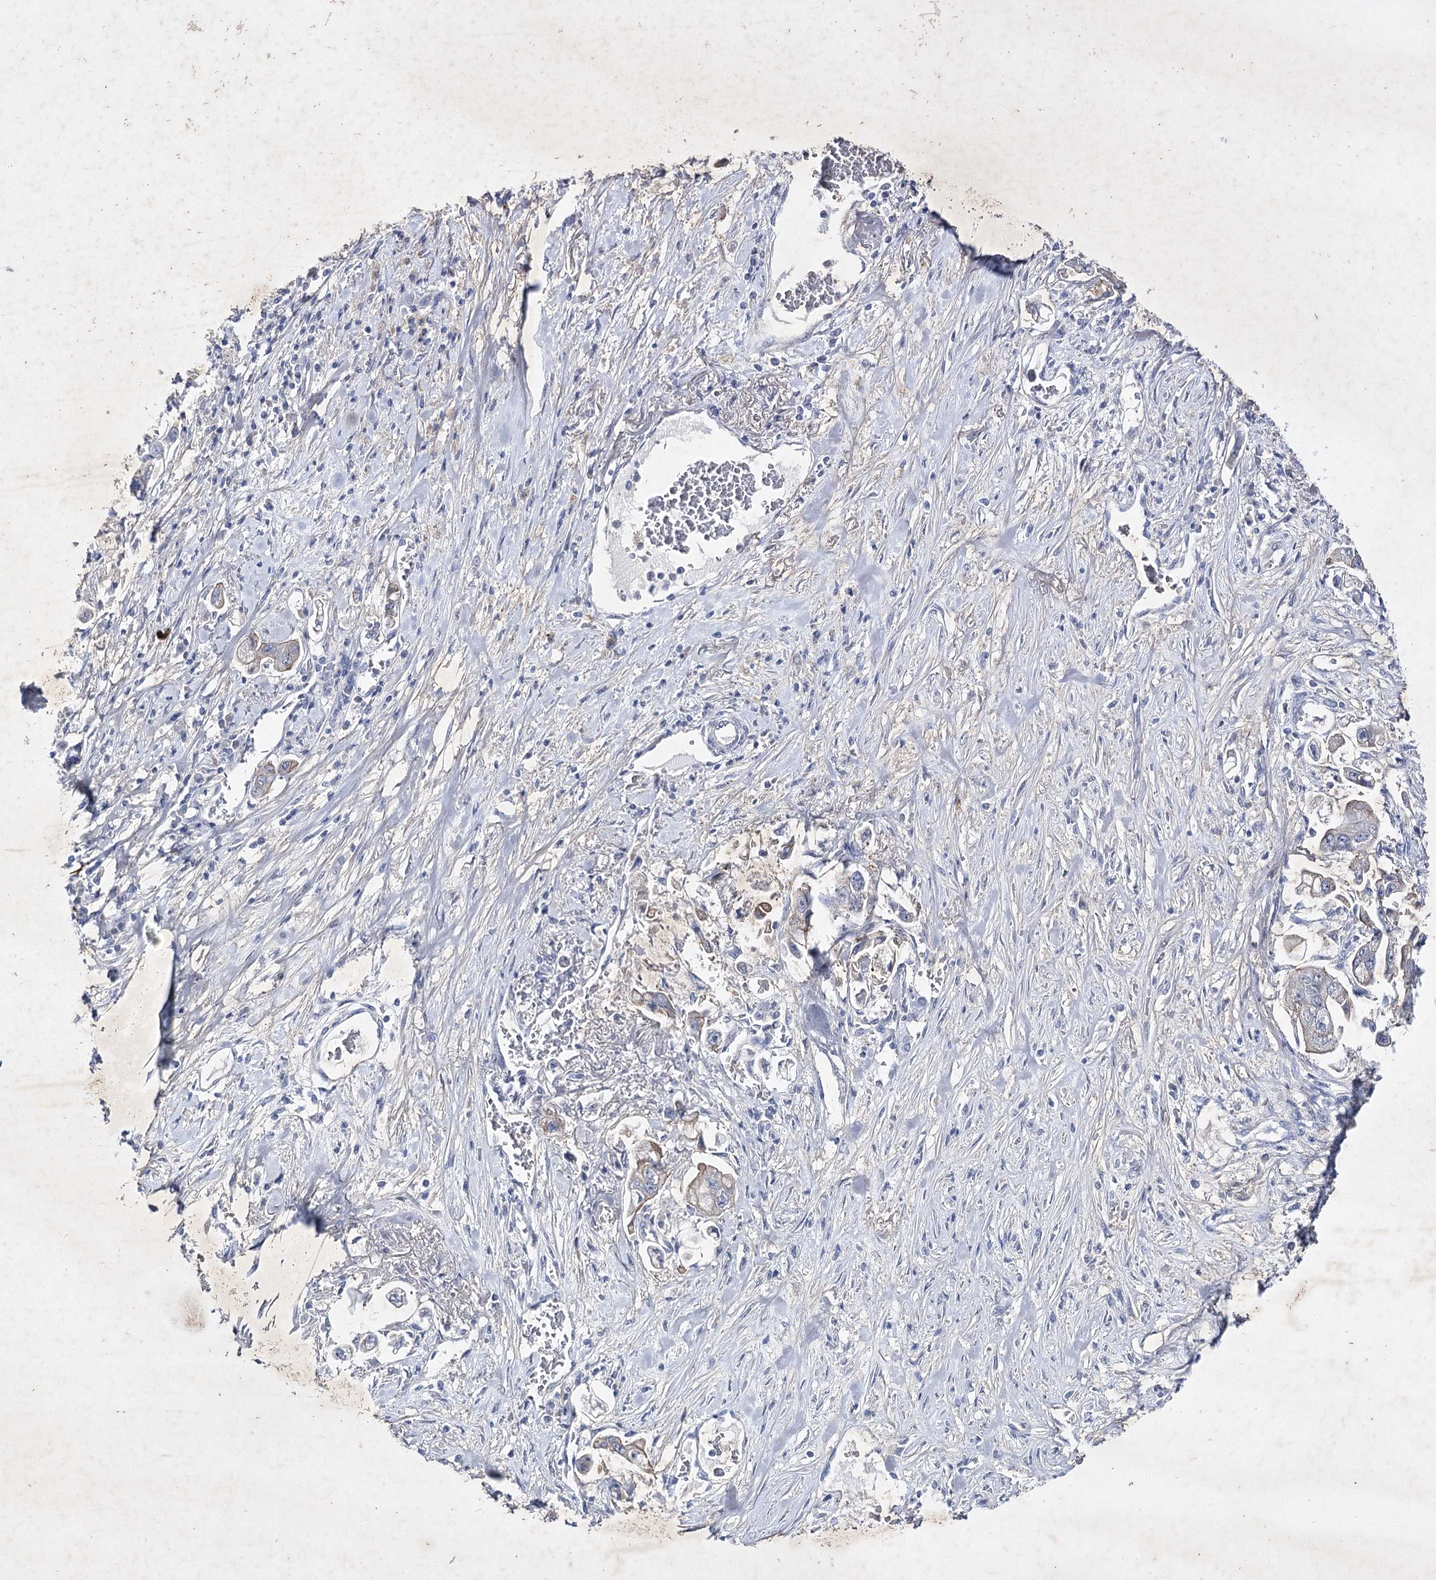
{"staining": {"intensity": "negative", "quantity": "none", "location": "none"}, "tissue": "stomach cancer", "cell_type": "Tumor cells", "image_type": "cancer", "snomed": [{"axis": "morphology", "description": "Adenocarcinoma, NOS"}, {"axis": "topography", "description": "Stomach"}], "caption": "The immunohistochemistry histopathology image has no significant staining in tumor cells of stomach cancer (adenocarcinoma) tissue. (Immunohistochemistry (ihc), brightfield microscopy, high magnification).", "gene": "COX15", "patient": {"sex": "male", "age": 62}}